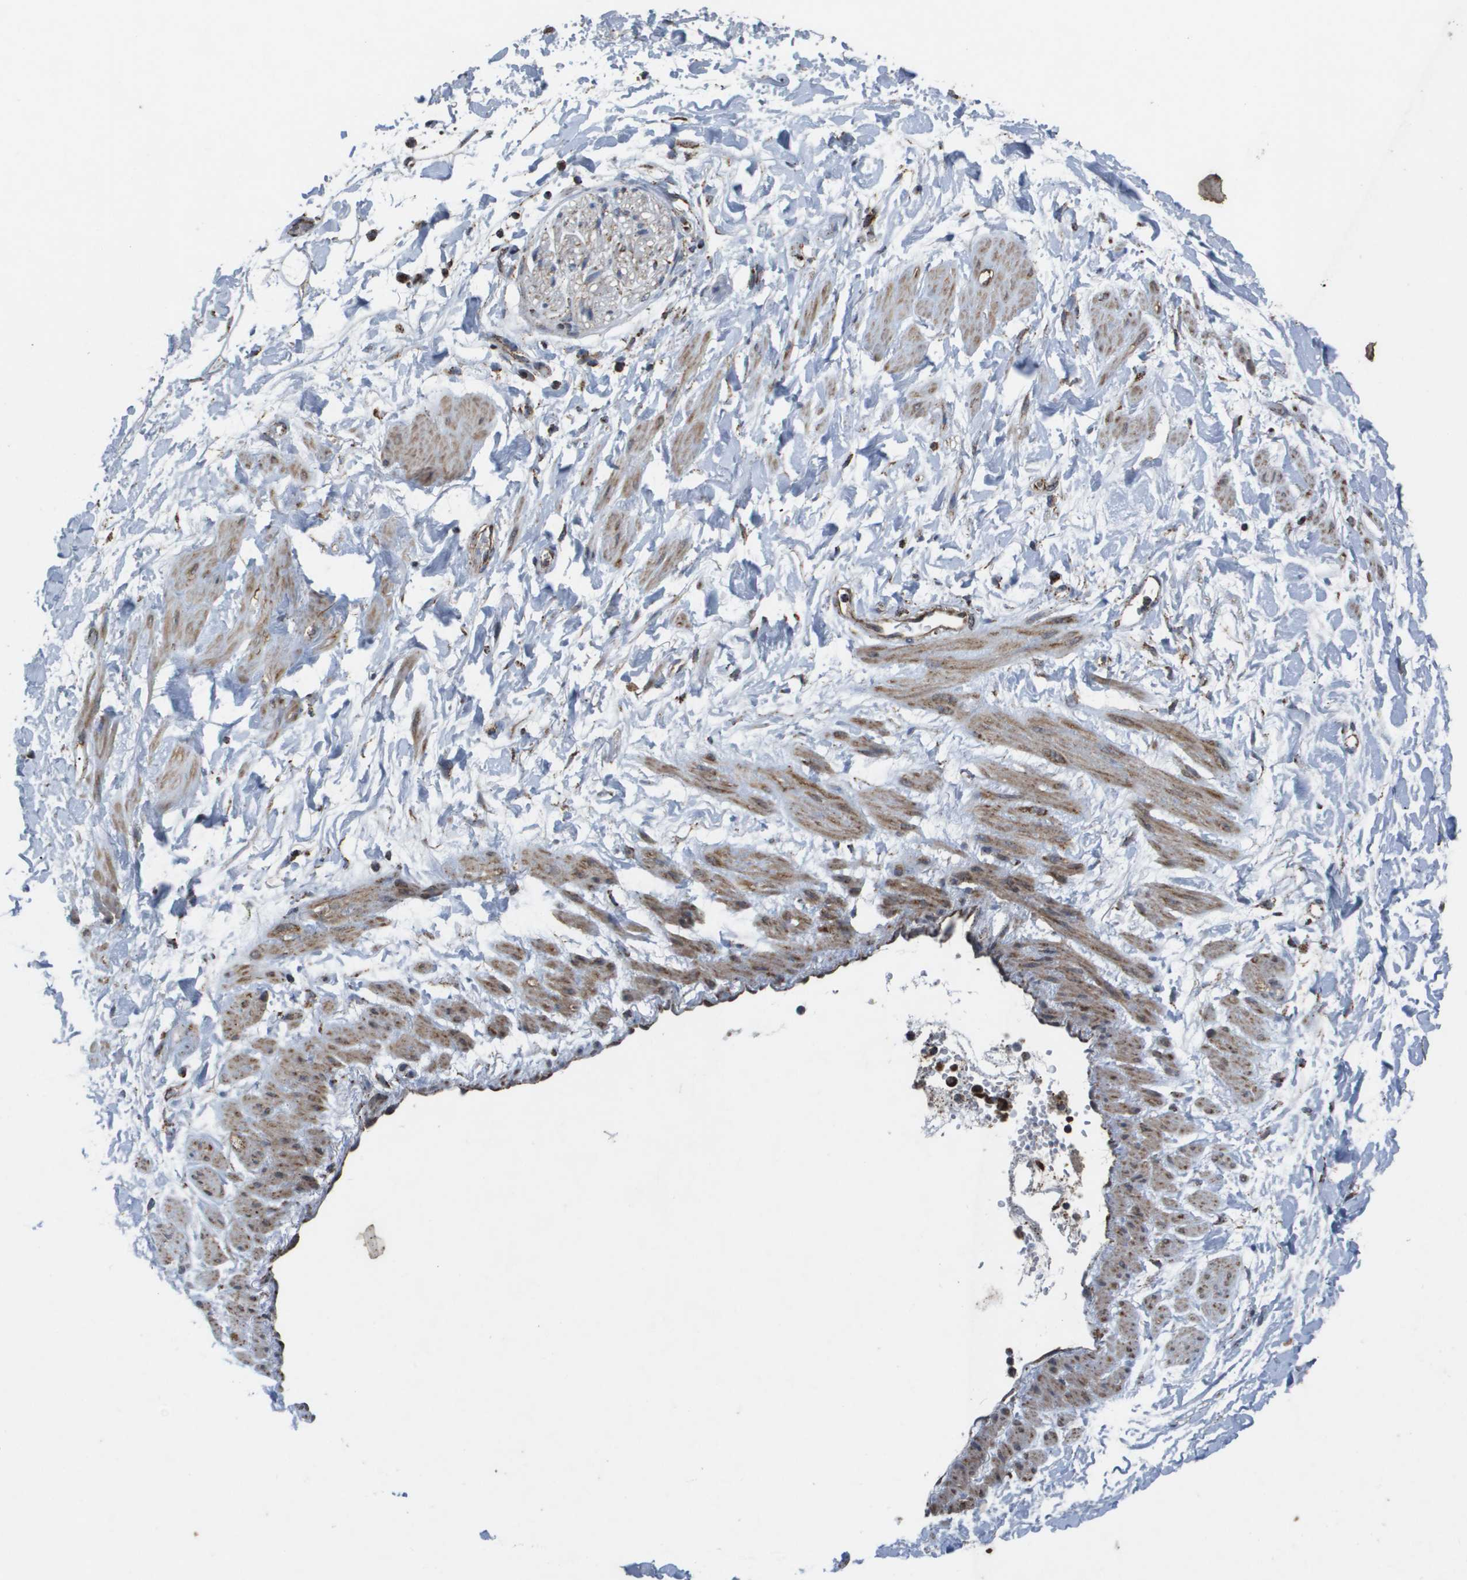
{"staining": {"intensity": "moderate", "quantity": ">75%", "location": "cytoplasmic/membranous"}, "tissue": "adipose tissue", "cell_type": "Adipocytes", "image_type": "normal", "snomed": [{"axis": "morphology", "description": "Normal tissue, NOS"}, {"axis": "topography", "description": "Soft tissue"}], "caption": "Immunohistochemical staining of normal human adipose tissue reveals moderate cytoplasmic/membranous protein positivity in about >75% of adipocytes.", "gene": "HSPE1", "patient": {"sex": "male", "age": 72}}